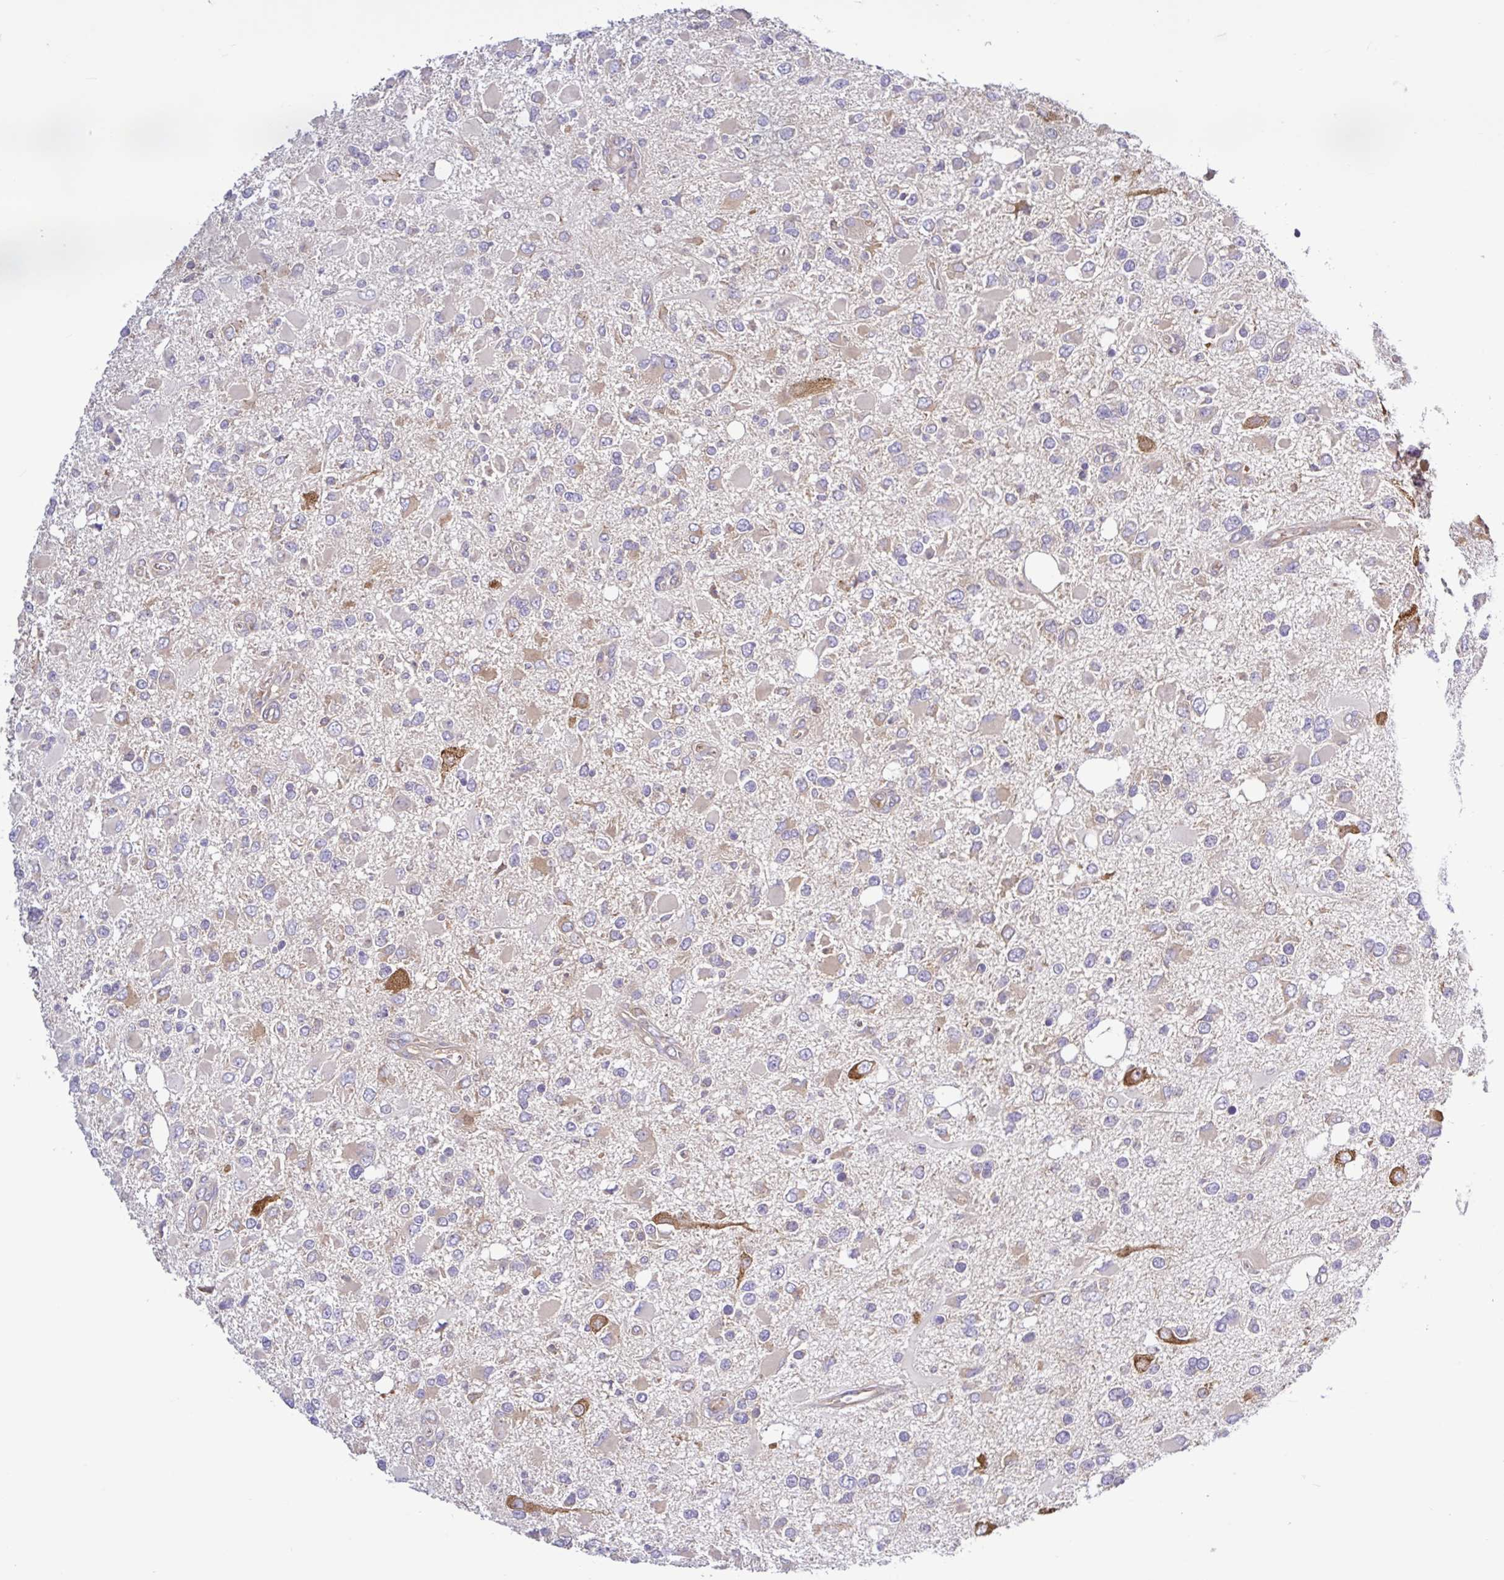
{"staining": {"intensity": "weak", "quantity": "<25%", "location": "cytoplasmic/membranous"}, "tissue": "glioma", "cell_type": "Tumor cells", "image_type": "cancer", "snomed": [{"axis": "morphology", "description": "Glioma, malignant, High grade"}, {"axis": "topography", "description": "Brain"}], "caption": "There is no significant staining in tumor cells of malignant high-grade glioma. The staining is performed using DAB brown chromogen with nuclei counter-stained in using hematoxylin.", "gene": "LARS1", "patient": {"sex": "male", "age": 53}}